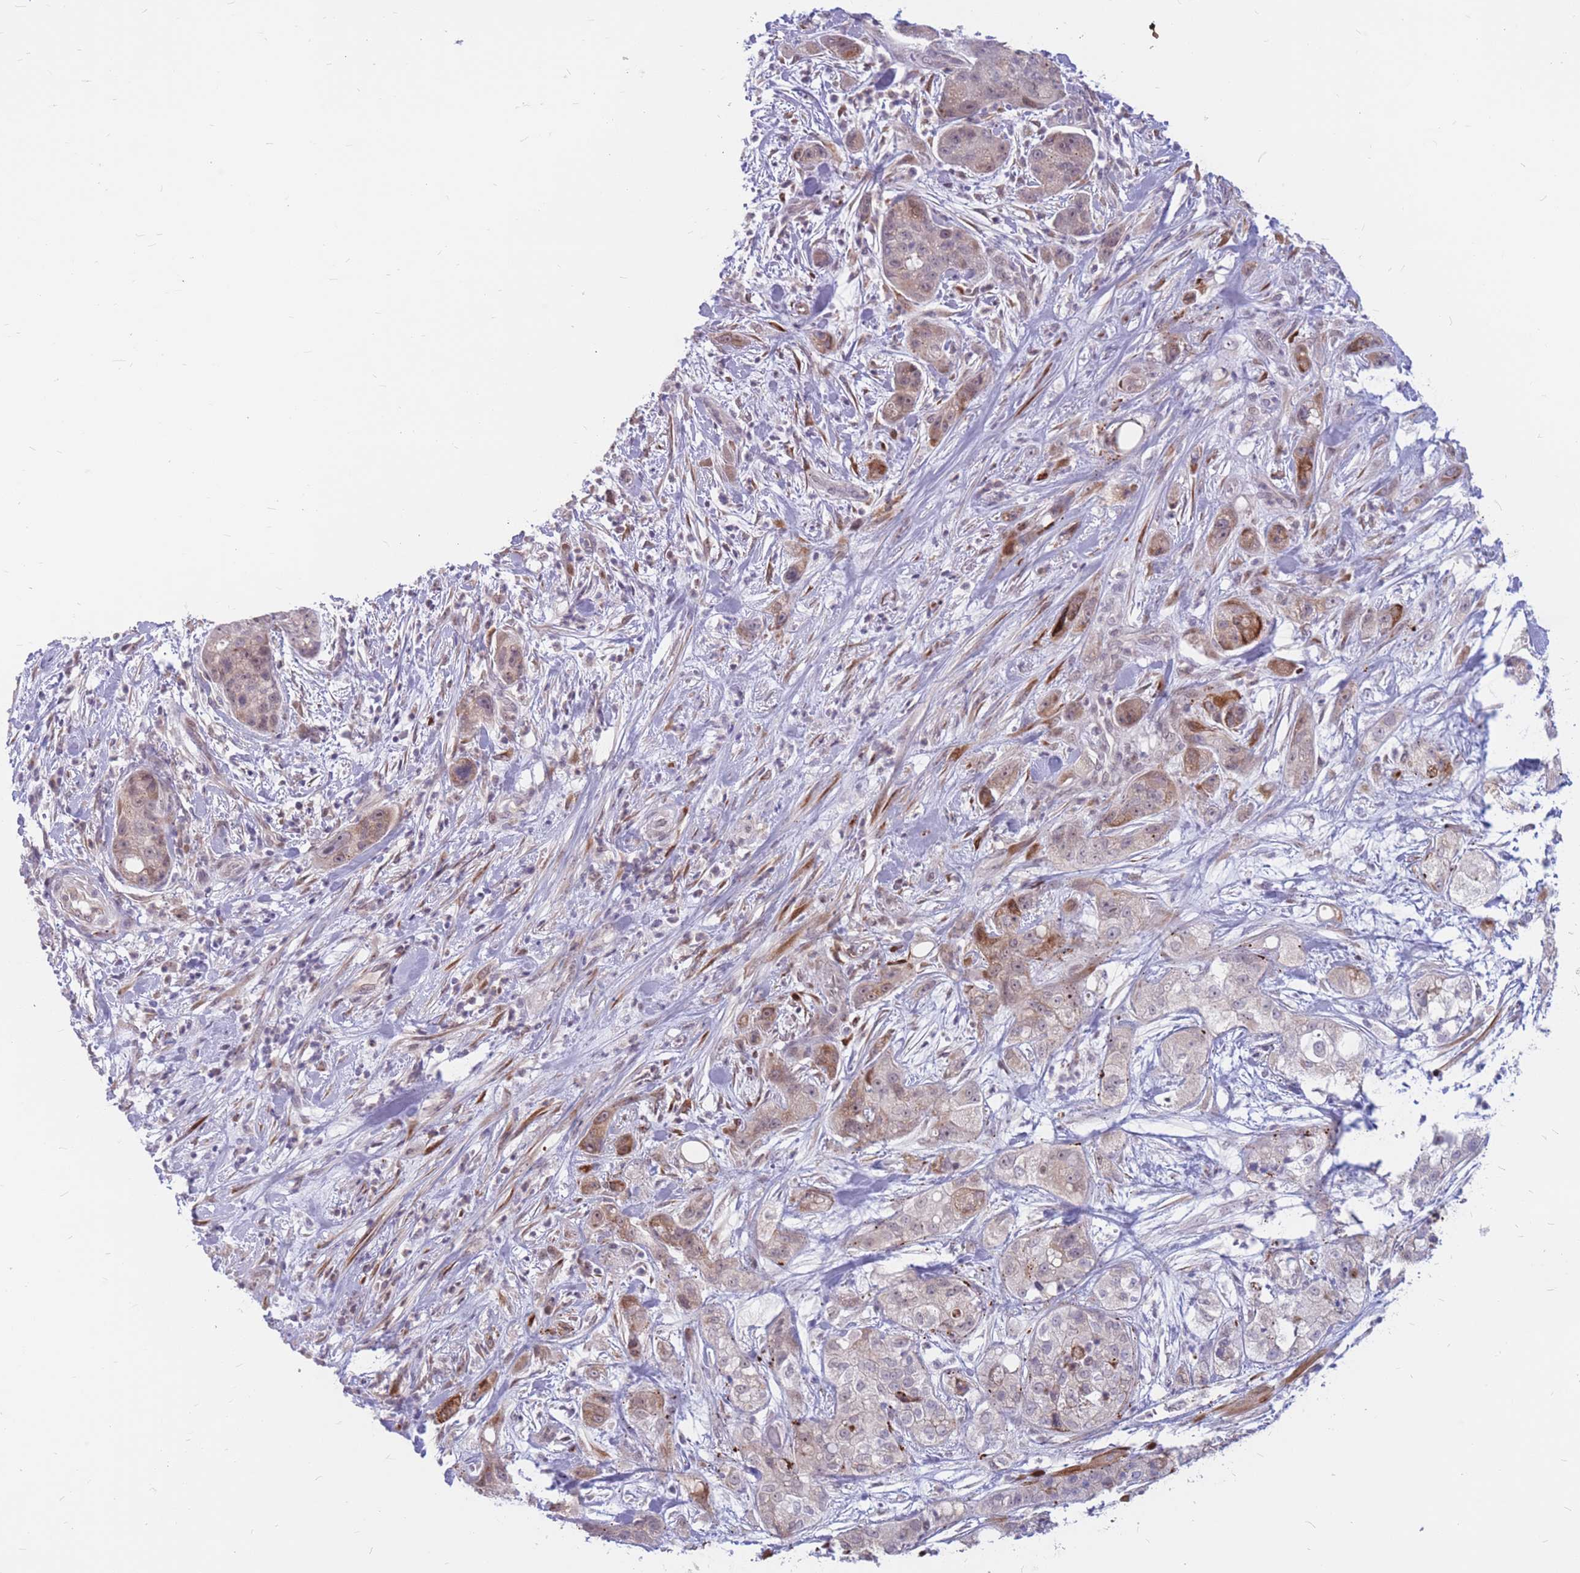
{"staining": {"intensity": "moderate", "quantity": "<25%", "location": "cytoplasmic/membranous"}, "tissue": "pancreatic cancer", "cell_type": "Tumor cells", "image_type": "cancer", "snomed": [{"axis": "morphology", "description": "Adenocarcinoma, NOS"}, {"axis": "topography", "description": "Pancreas"}], "caption": "Immunohistochemistry (IHC) (DAB) staining of adenocarcinoma (pancreatic) exhibits moderate cytoplasmic/membranous protein positivity in approximately <25% of tumor cells. Ihc stains the protein of interest in brown and the nuclei are stained blue.", "gene": "ADD2", "patient": {"sex": "female", "age": 78}}